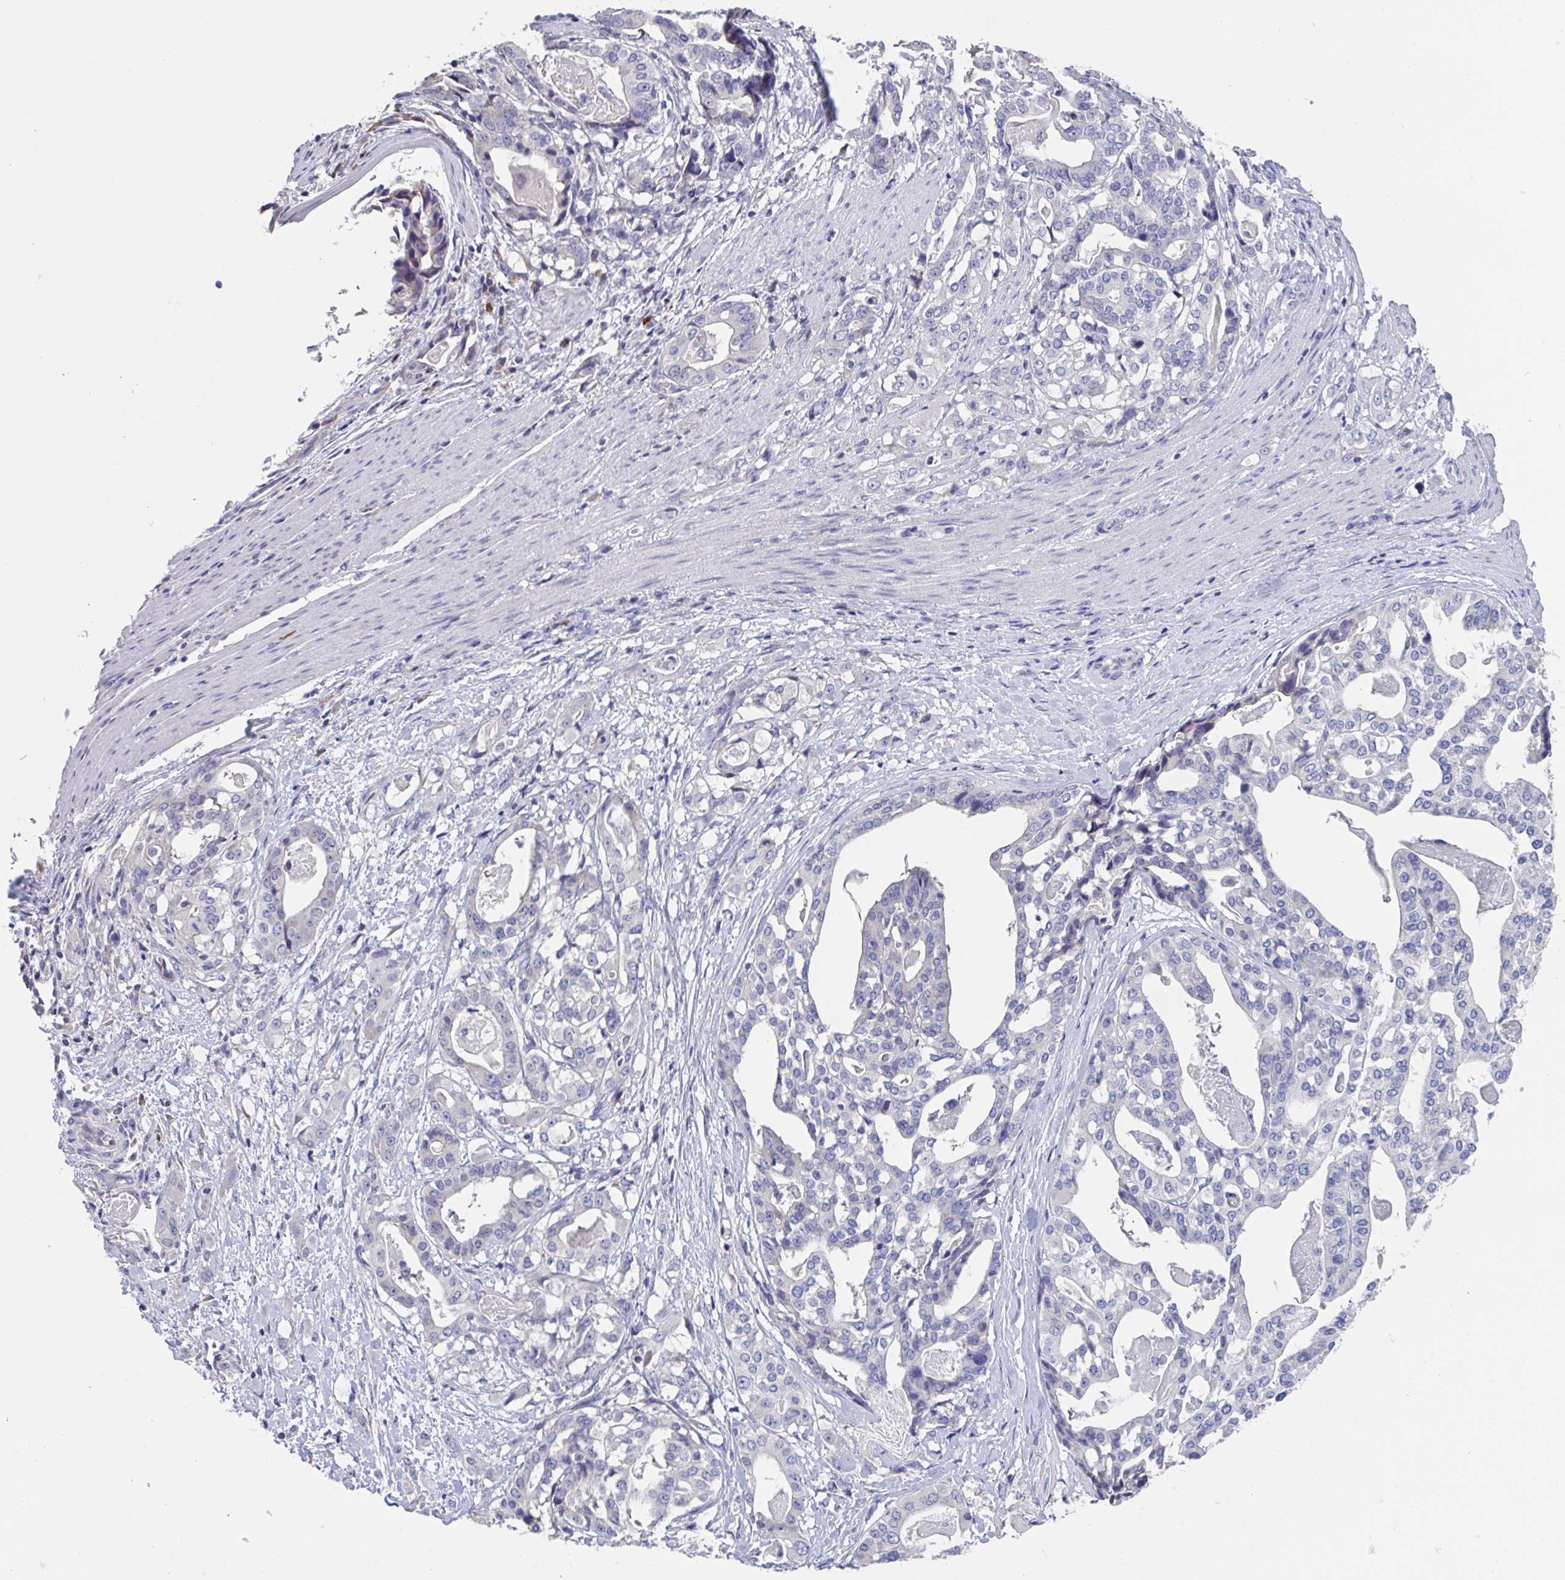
{"staining": {"intensity": "negative", "quantity": "none", "location": "none"}, "tissue": "stomach cancer", "cell_type": "Tumor cells", "image_type": "cancer", "snomed": [{"axis": "morphology", "description": "Adenocarcinoma, NOS"}, {"axis": "topography", "description": "Stomach"}], "caption": "Image shows no significant protein staining in tumor cells of stomach adenocarcinoma.", "gene": "LRRC58", "patient": {"sex": "male", "age": 48}}